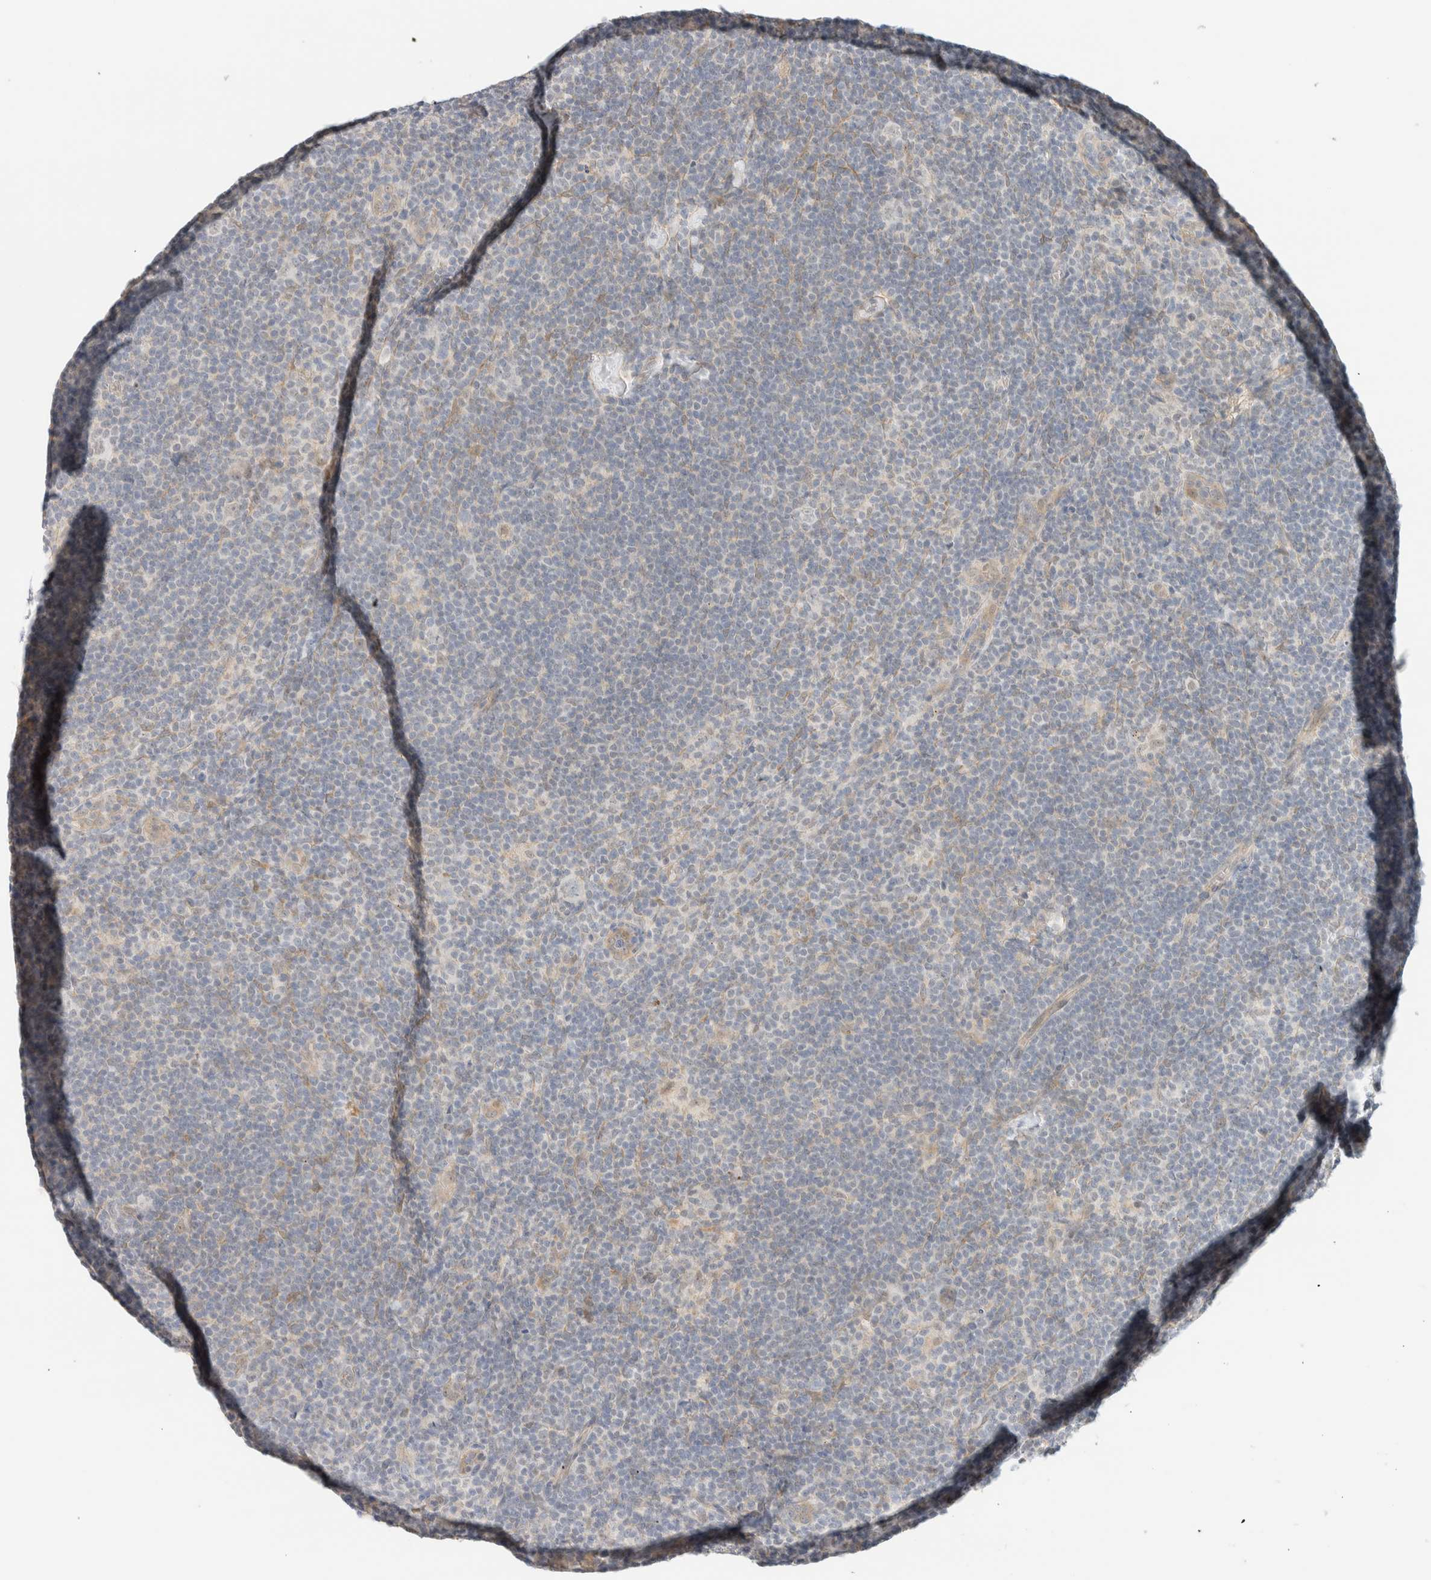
{"staining": {"intensity": "negative", "quantity": "none", "location": "none"}, "tissue": "lymphoma", "cell_type": "Tumor cells", "image_type": "cancer", "snomed": [{"axis": "morphology", "description": "Hodgkin's disease, NOS"}, {"axis": "topography", "description": "Lymph node"}], "caption": "High magnification brightfield microscopy of lymphoma stained with DAB (brown) and counterstained with hematoxylin (blue): tumor cells show no significant staining. (DAB immunohistochemistry, high magnification).", "gene": "TNK1", "patient": {"sex": "female", "age": 57}}